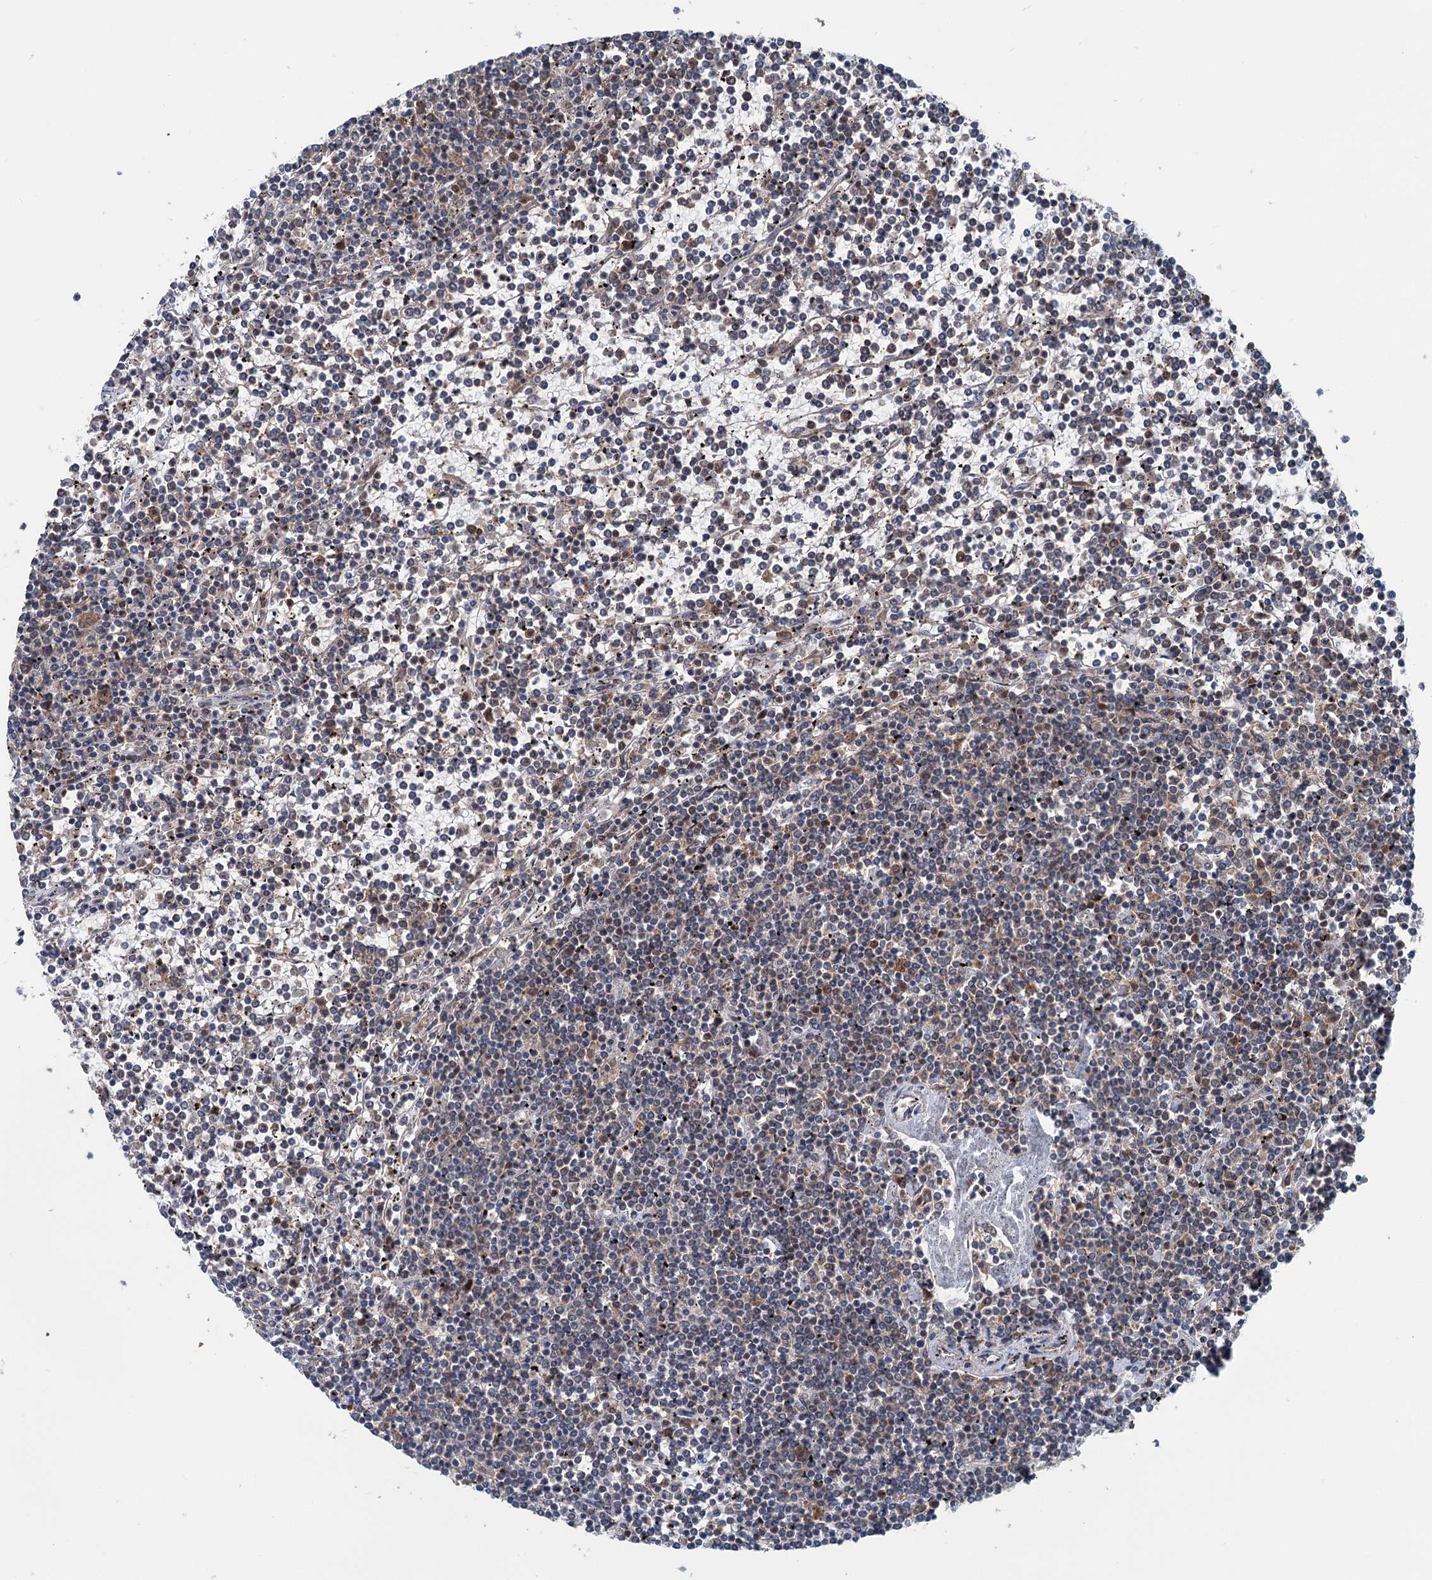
{"staining": {"intensity": "negative", "quantity": "none", "location": "none"}, "tissue": "lymphoma", "cell_type": "Tumor cells", "image_type": "cancer", "snomed": [{"axis": "morphology", "description": "Malignant lymphoma, non-Hodgkin's type, Low grade"}, {"axis": "topography", "description": "Spleen"}], "caption": "Tumor cells show no significant protein staining in lymphoma.", "gene": "CALCOCO1", "patient": {"sex": "female", "age": 19}}